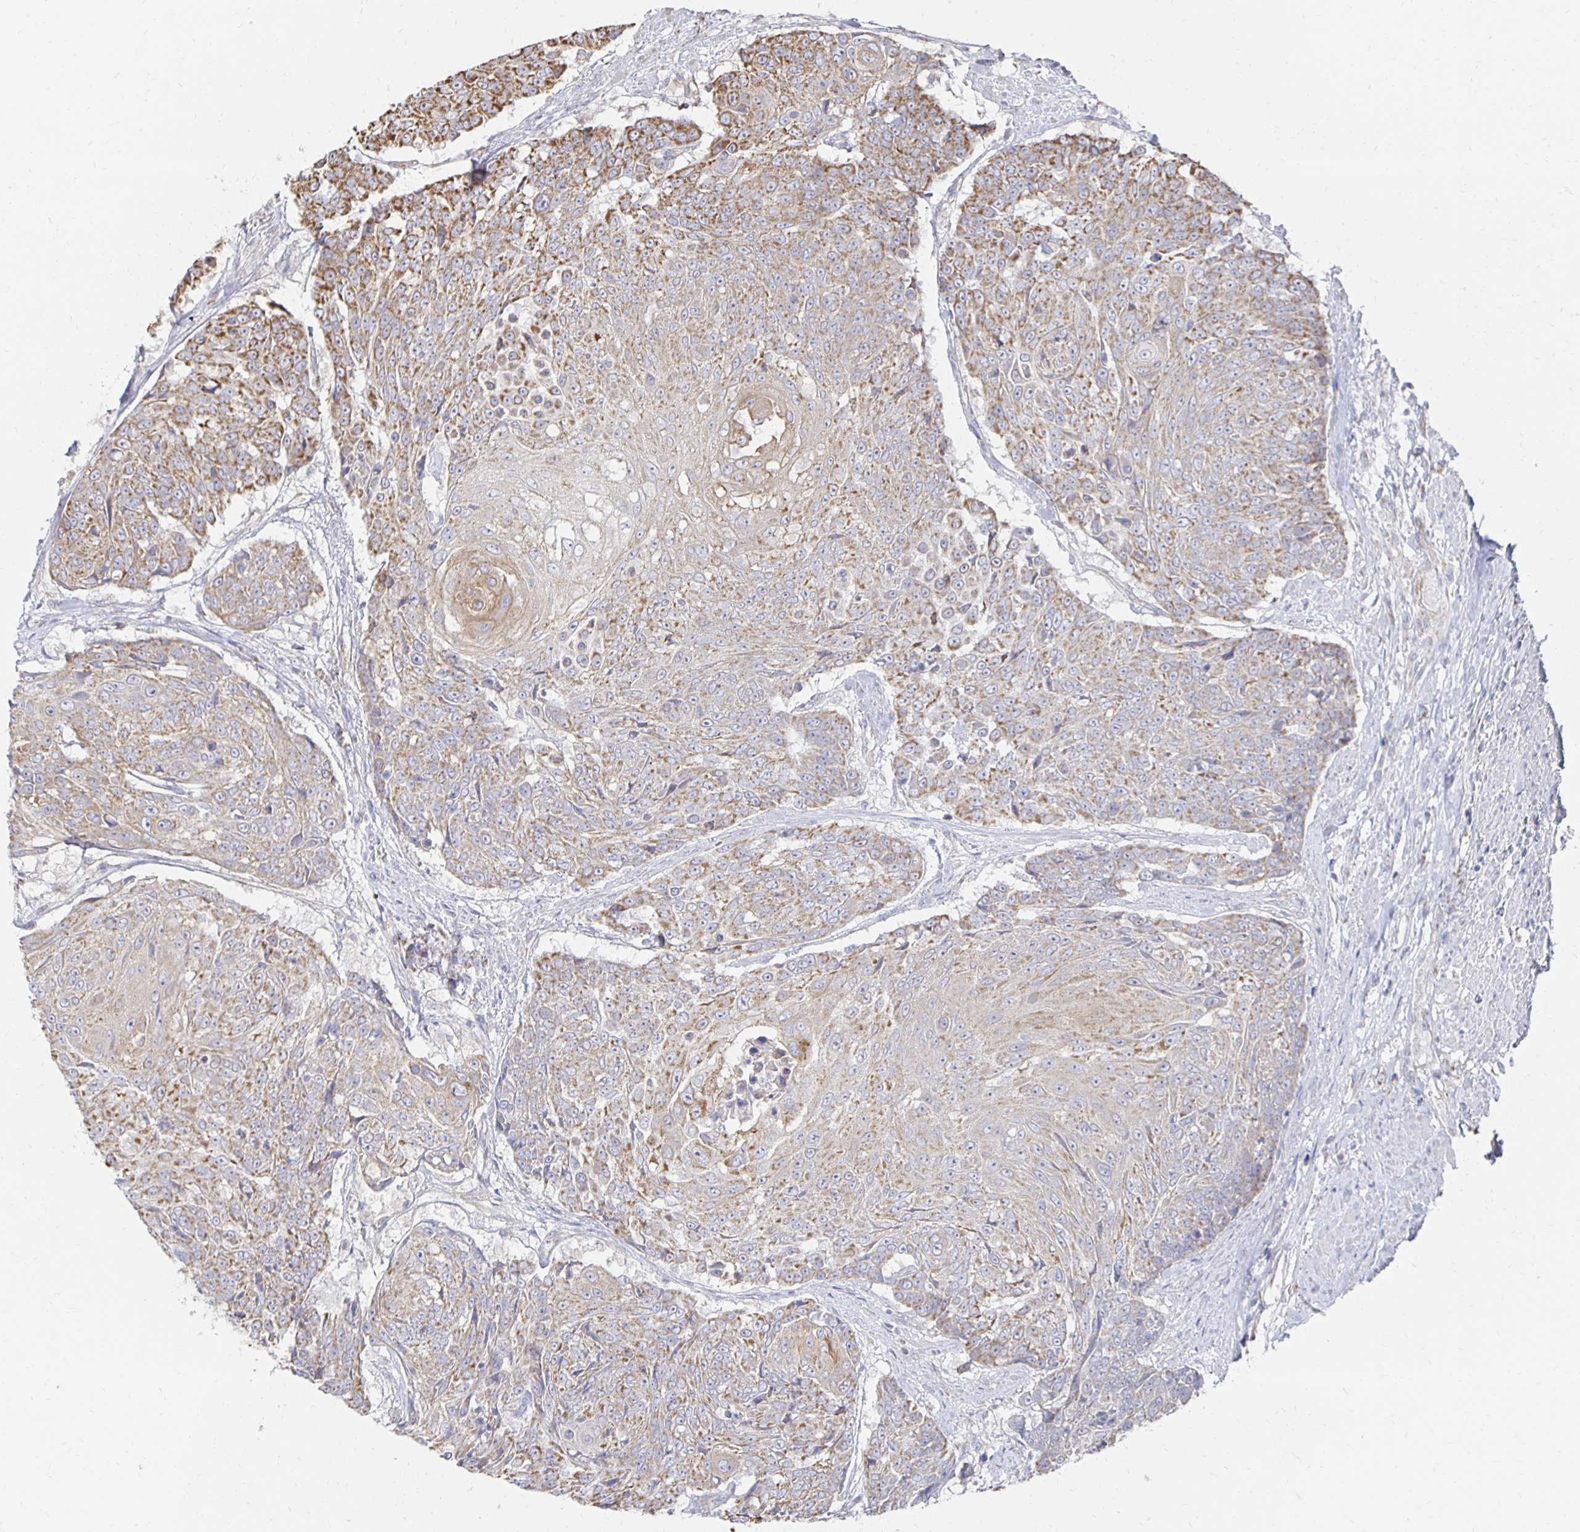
{"staining": {"intensity": "moderate", "quantity": "25%-75%", "location": "cytoplasmic/membranous"}, "tissue": "urothelial cancer", "cell_type": "Tumor cells", "image_type": "cancer", "snomed": [{"axis": "morphology", "description": "Urothelial carcinoma, High grade"}, {"axis": "topography", "description": "Urinary bladder"}], "caption": "DAB immunohistochemical staining of human high-grade urothelial carcinoma demonstrates moderate cytoplasmic/membranous protein expression in about 25%-75% of tumor cells. Nuclei are stained in blue.", "gene": "NKX2-8", "patient": {"sex": "female", "age": 63}}